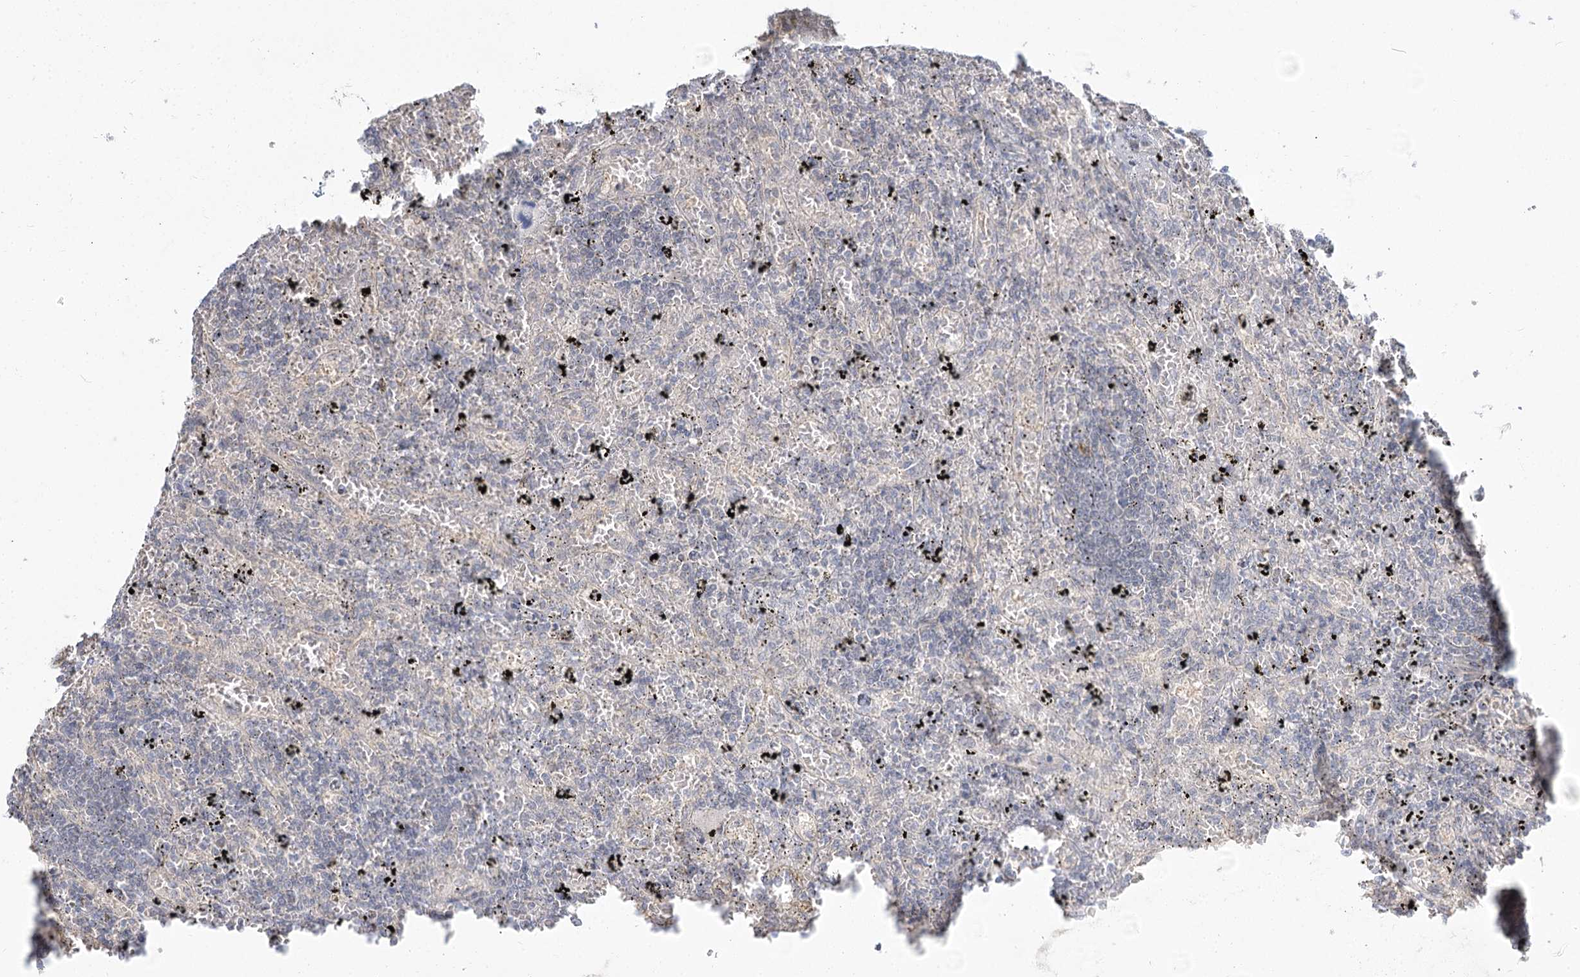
{"staining": {"intensity": "negative", "quantity": "none", "location": "none"}, "tissue": "lymphoma", "cell_type": "Tumor cells", "image_type": "cancer", "snomed": [{"axis": "morphology", "description": "Malignant lymphoma, non-Hodgkin's type, Low grade"}, {"axis": "topography", "description": "Spleen"}], "caption": "Immunohistochemical staining of human malignant lymphoma, non-Hodgkin's type (low-grade) exhibits no significant staining in tumor cells.", "gene": "GUCY2C", "patient": {"sex": "male", "age": 76}}